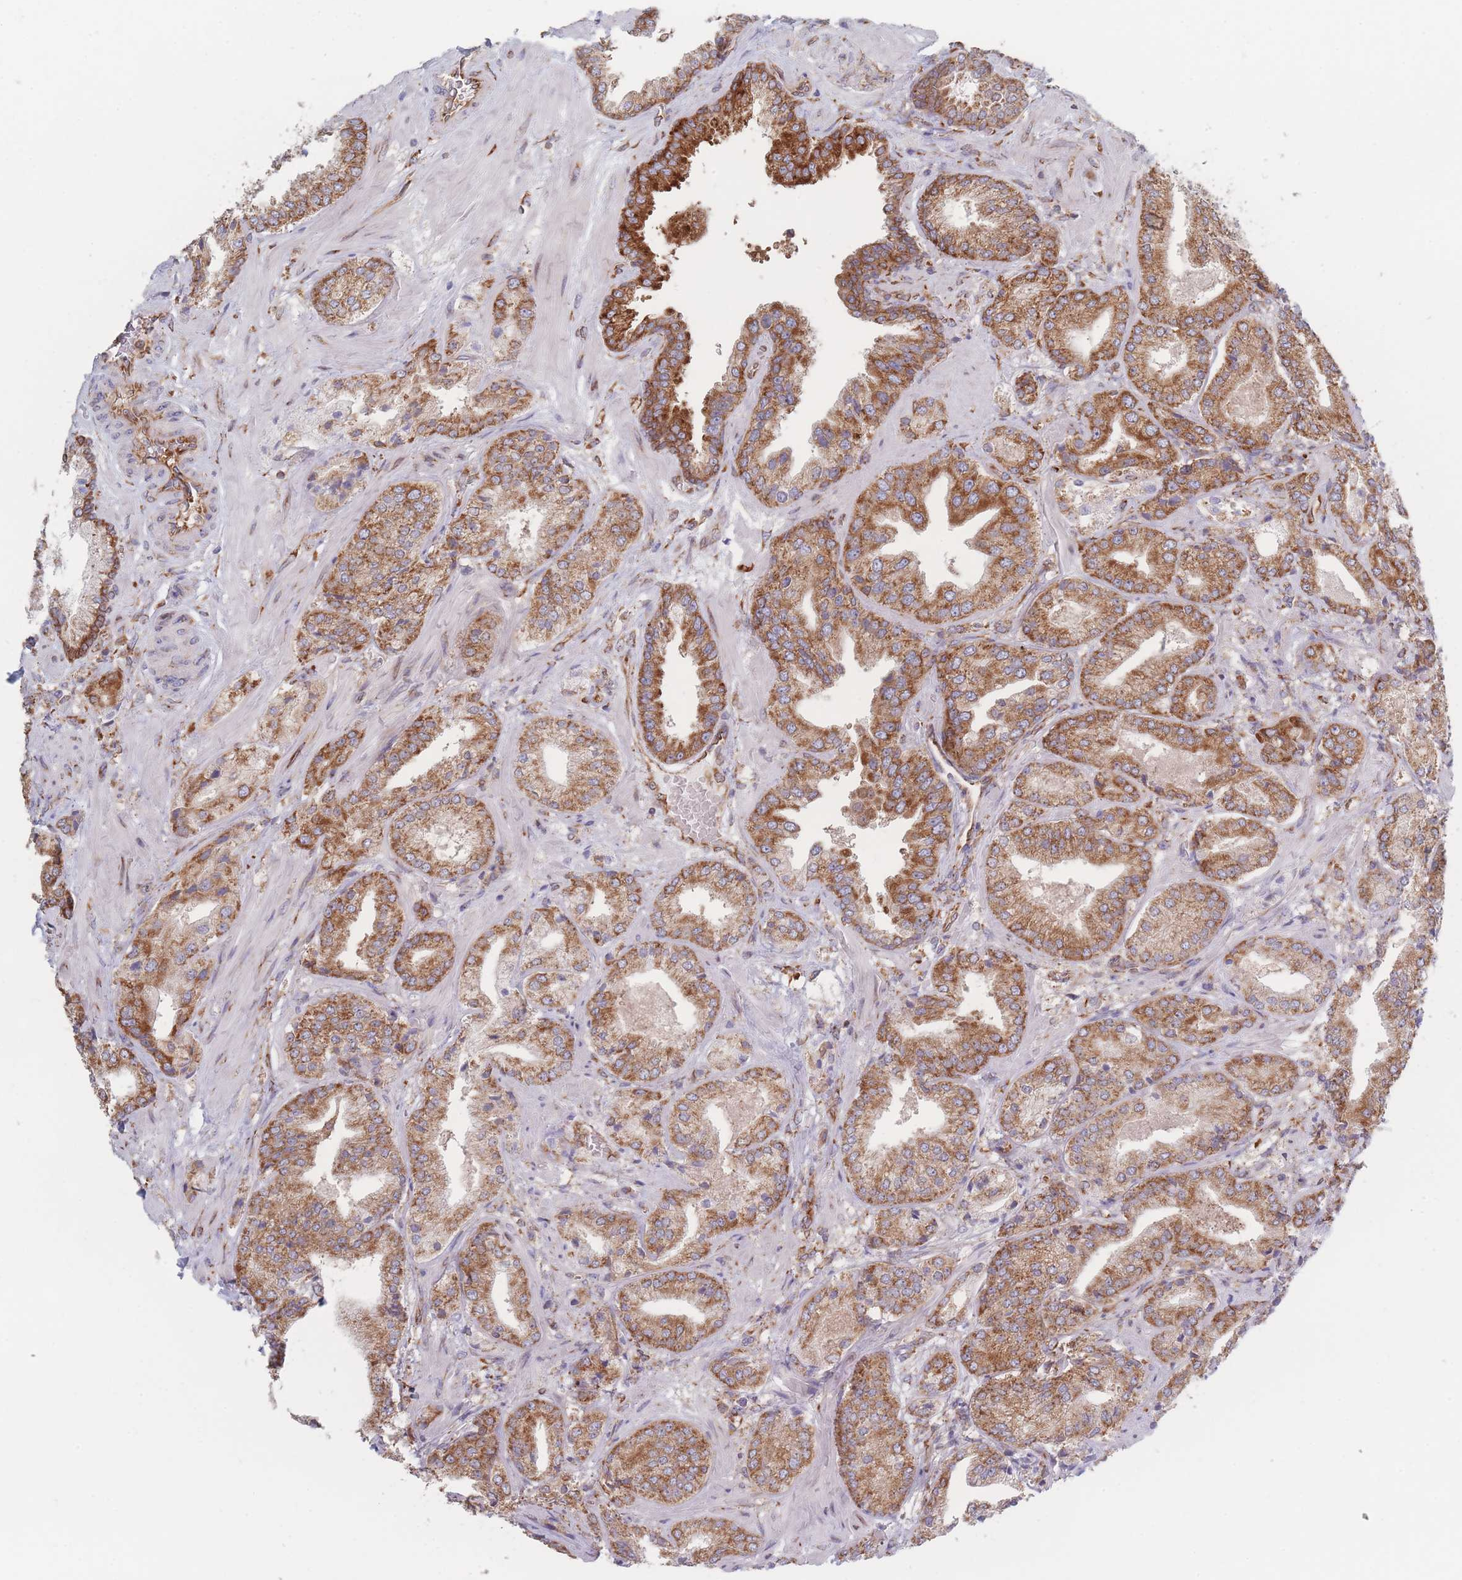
{"staining": {"intensity": "strong", "quantity": ">75%", "location": "cytoplasmic/membranous"}, "tissue": "prostate cancer", "cell_type": "Tumor cells", "image_type": "cancer", "snomed": [{"axis": "morphology", "description": "Adenocarcinoma, High grade"}, {"axis": "topography", "description": "Prostate"}], "caption": "Immunohistochemistry (DAB (3,3'-diaminobenzidine)) staining of human prostate cancer (adenocarcinoma (high-grade)) reveals strong cytoplasmic/membranous protein staining in about >75% of tumor cells.", "gene": "EEF1B2", "patient": {"sex": "male", "age": 63}}